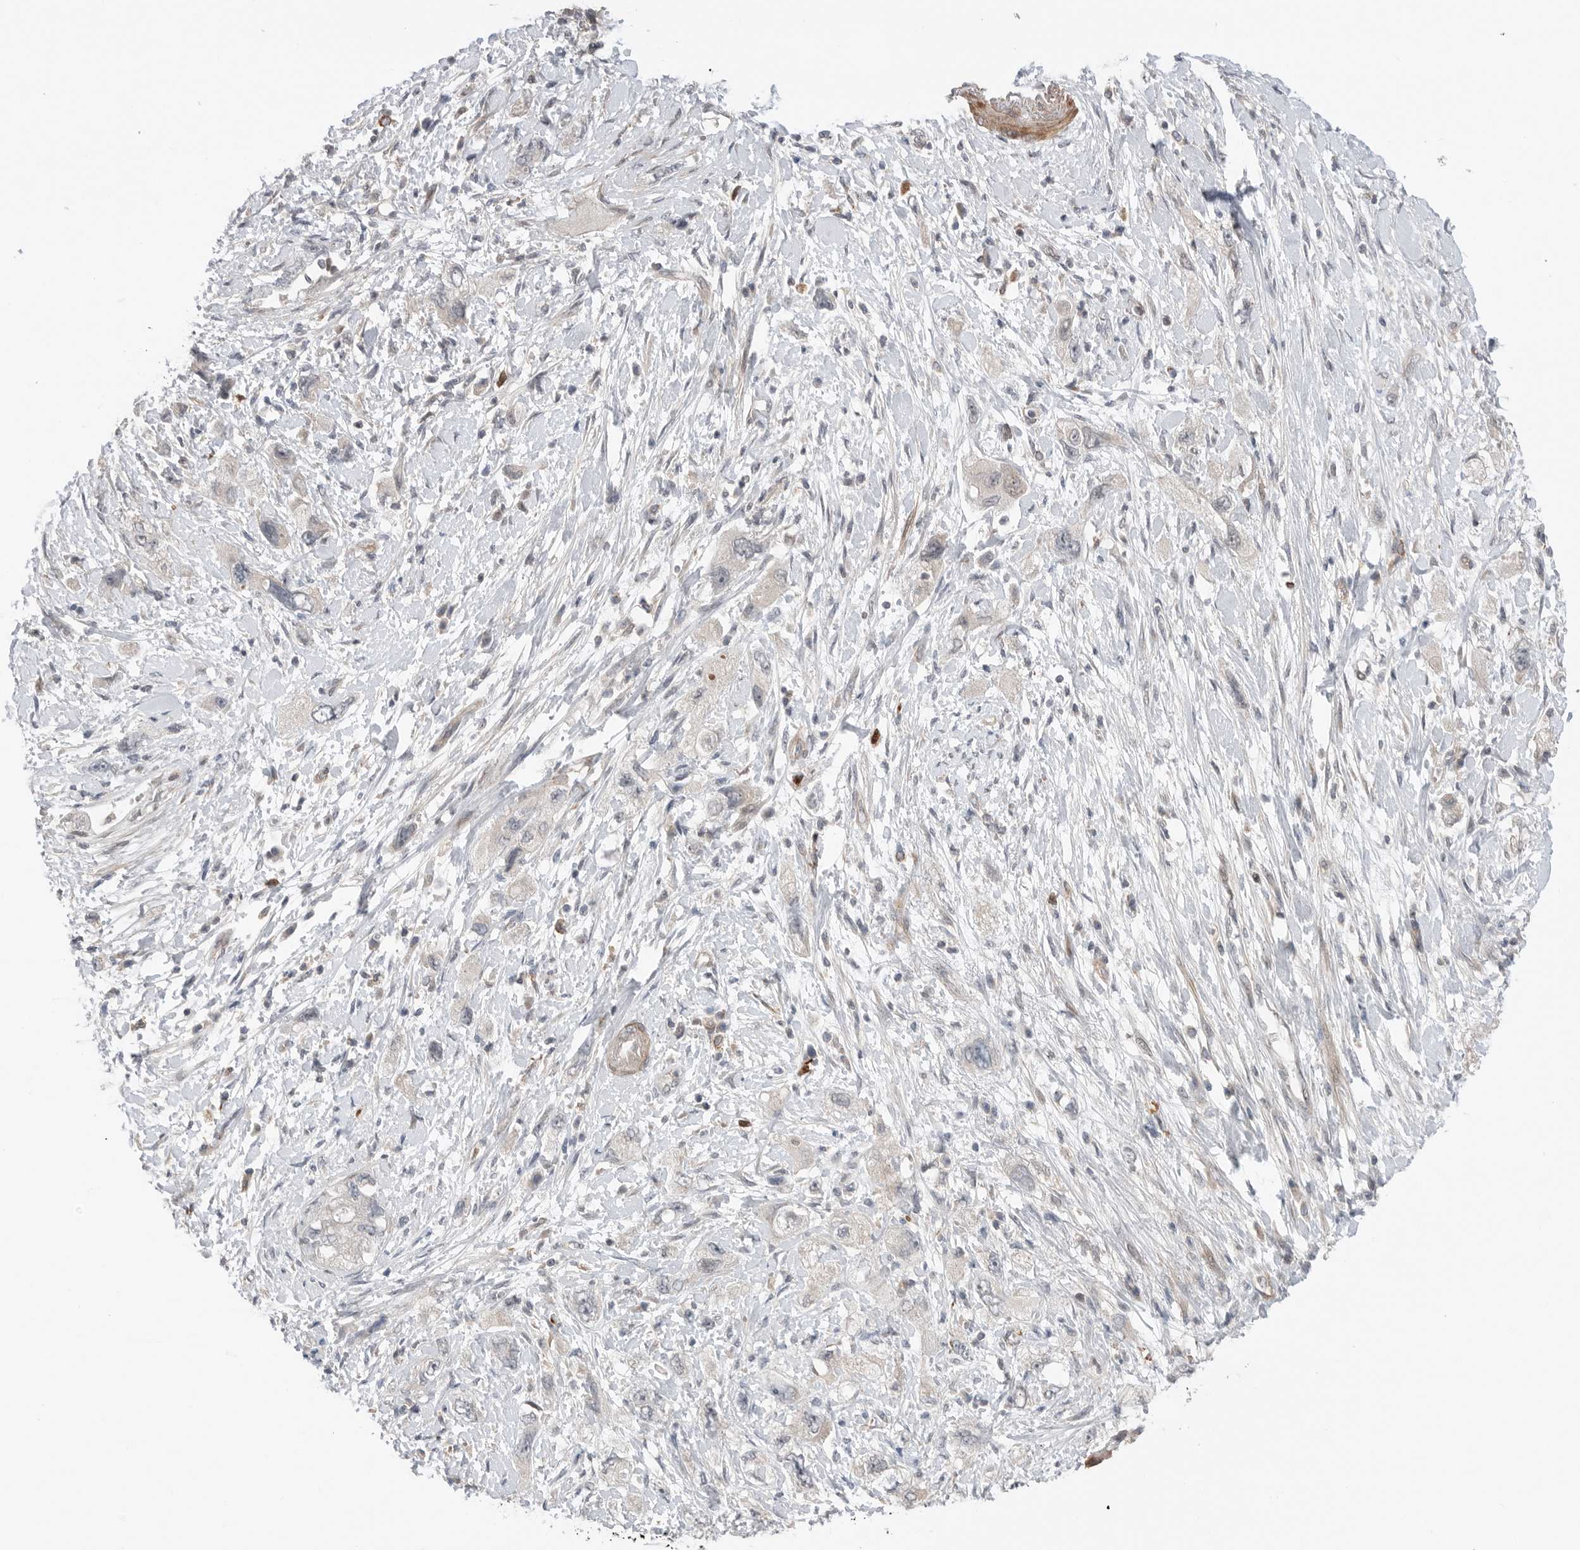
{"staining": {"intensity": "negative", "quantity": "none", "location": "none"}, "tissue": "pancreatic cancer", "cell_type": "Tumor cells", "image_type": "cancer", "snomed": [{"axis": "morphology", "description": "Adenocarcinoma, NOS"}, {"axis": "topography", "description": "Pancreas"}], "caption": "The immunohistochemistry (IHC) histopathology image has no significant expression in tumor cells of adenocarcinoma (pancreatic) tissue.", "gene": "PEAK1", "patient": {"sex": "female", "age": 73}}